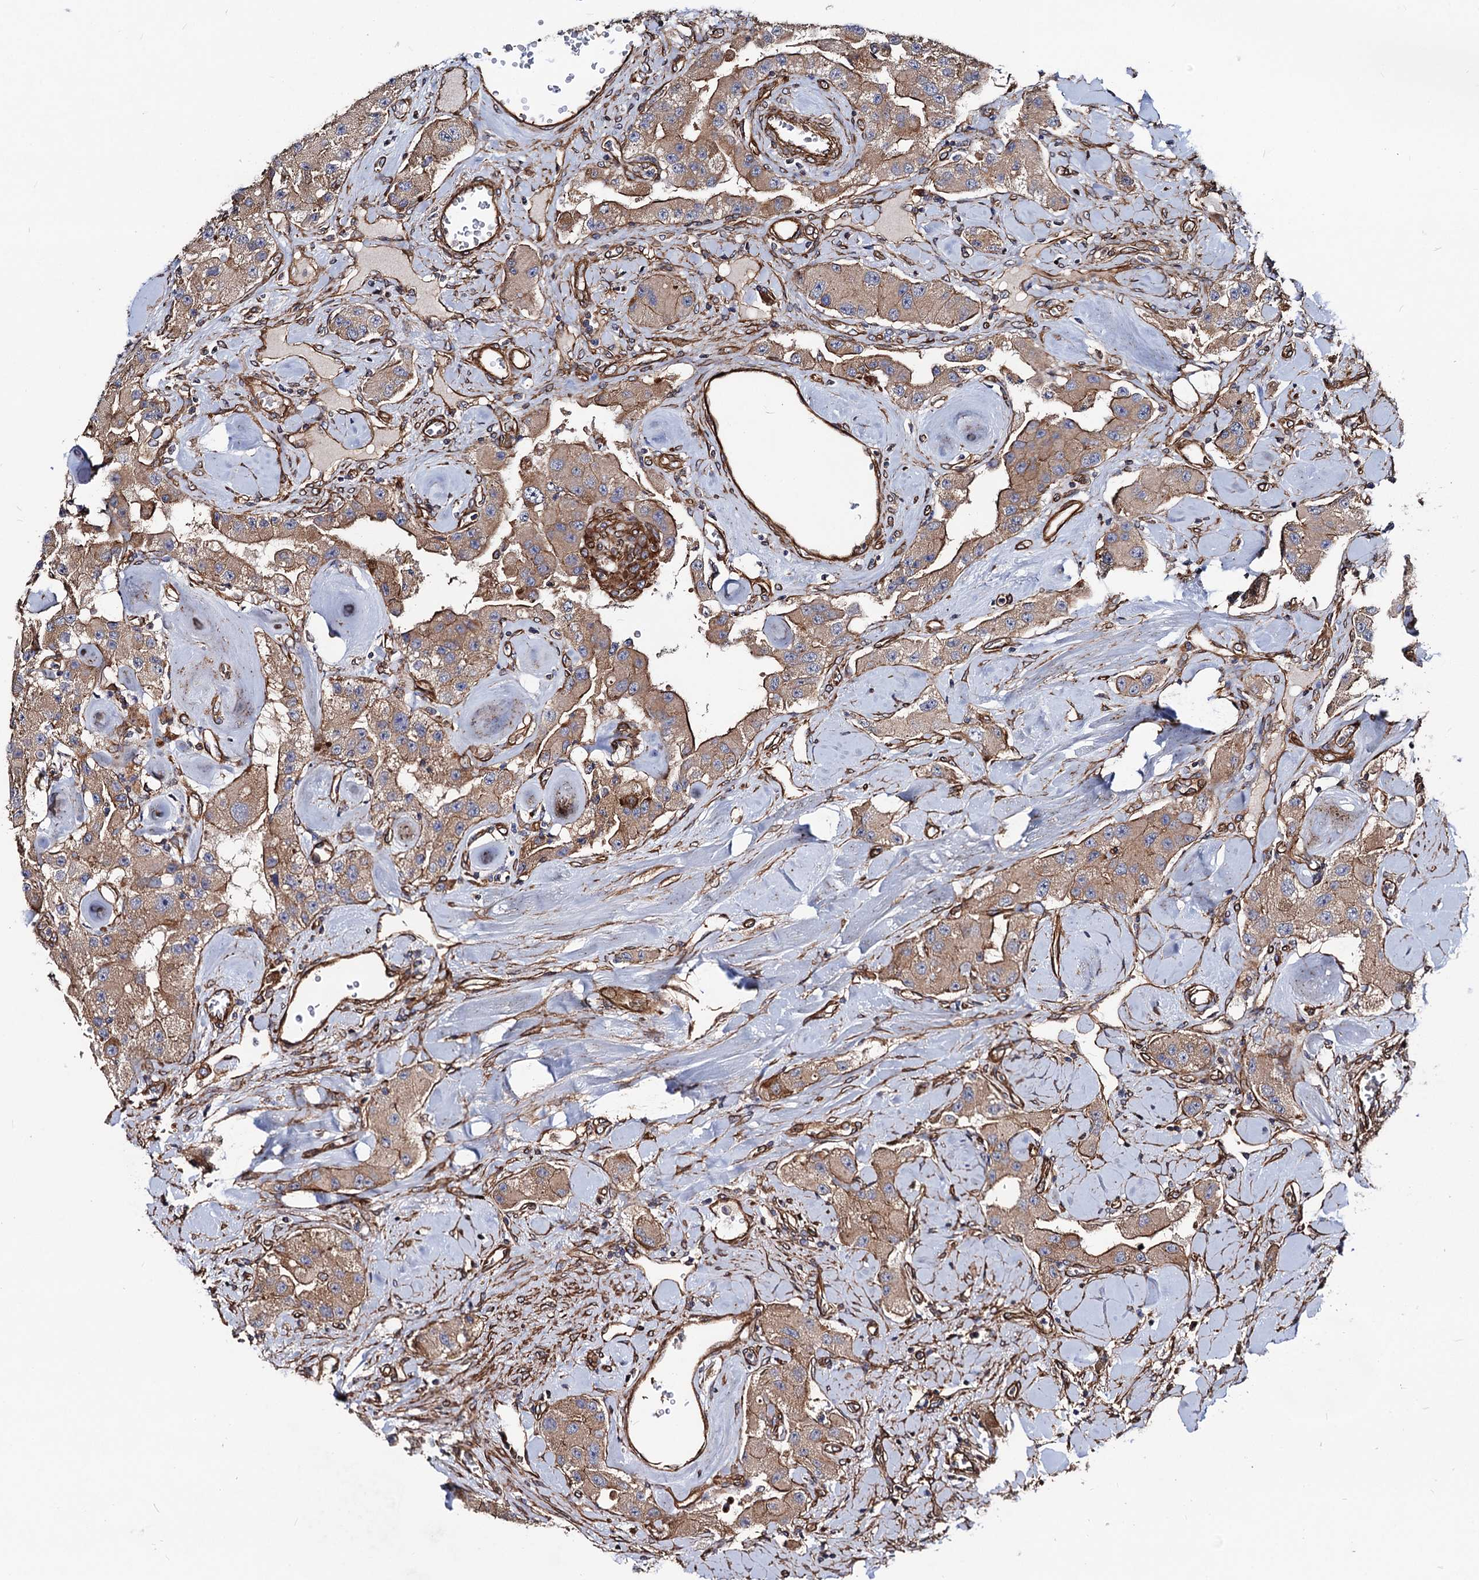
{"staining": {"intensity": "moderate", "quantity": ">75%", "location": "cytoplasmic/membranous"}, "tissue": "carcinoid", "cell_type": "Tumor cells", "image_type": "cancer", "snomed": [{"axis": "morphology", "description": "Carcinoid, malignant, NOS"}, {"axis": "topography", "description": "Pancreas"}], "caption": "Protein staining of malignant carcinoid tissue shows moderate cytoplasmic/membranous positivity in approximately >75% of tumor cells. (brown staining indicates protein expression, while blue staining denotes nuclei).", "gene": "CIP2A", "patient": {"sex": "male", "age": 41}}